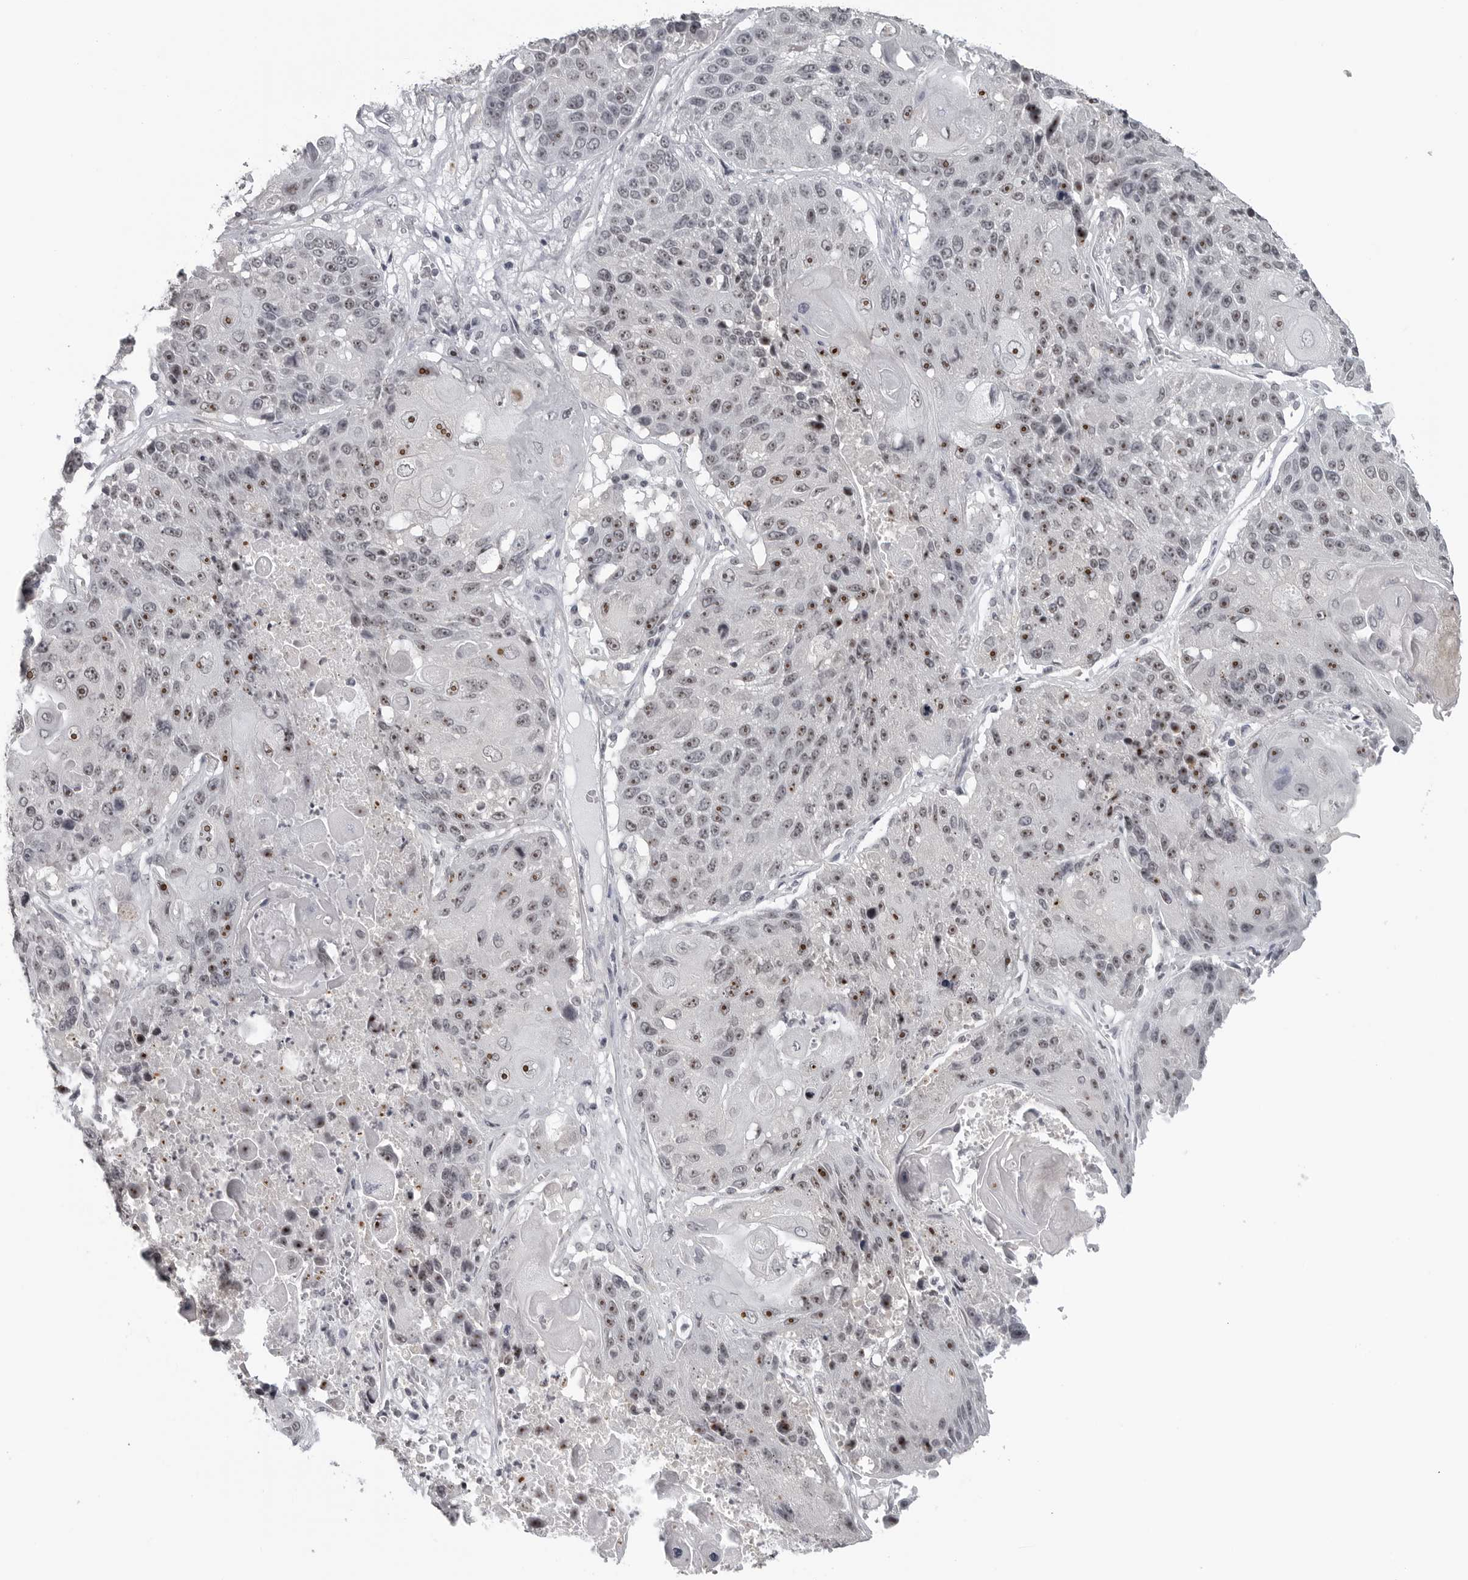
{"staining": {"intensity": "strong", "quantity": ">75%", "location": "nuclear"}, "tissue": "lung cancer", "cell_type": "Tumor cells", "image_type": "cancer", "snomed": [{"axis": "morphology", "description": "Squamous cell carcinoma, NOS"}, {"axis": "topography", "description": "Lung"}], "caption": "Tumor cells show high levels of strong nuclear positivity in about >75% of cells in human lung cancer (squamous cell carcinoma). (DAB (3,3'-diaminobenzidine) IHC, brown staining for protein, blue staining for nuclei).", "gene": "DDX54", "patient": {"sex": "male", "age": 61}}